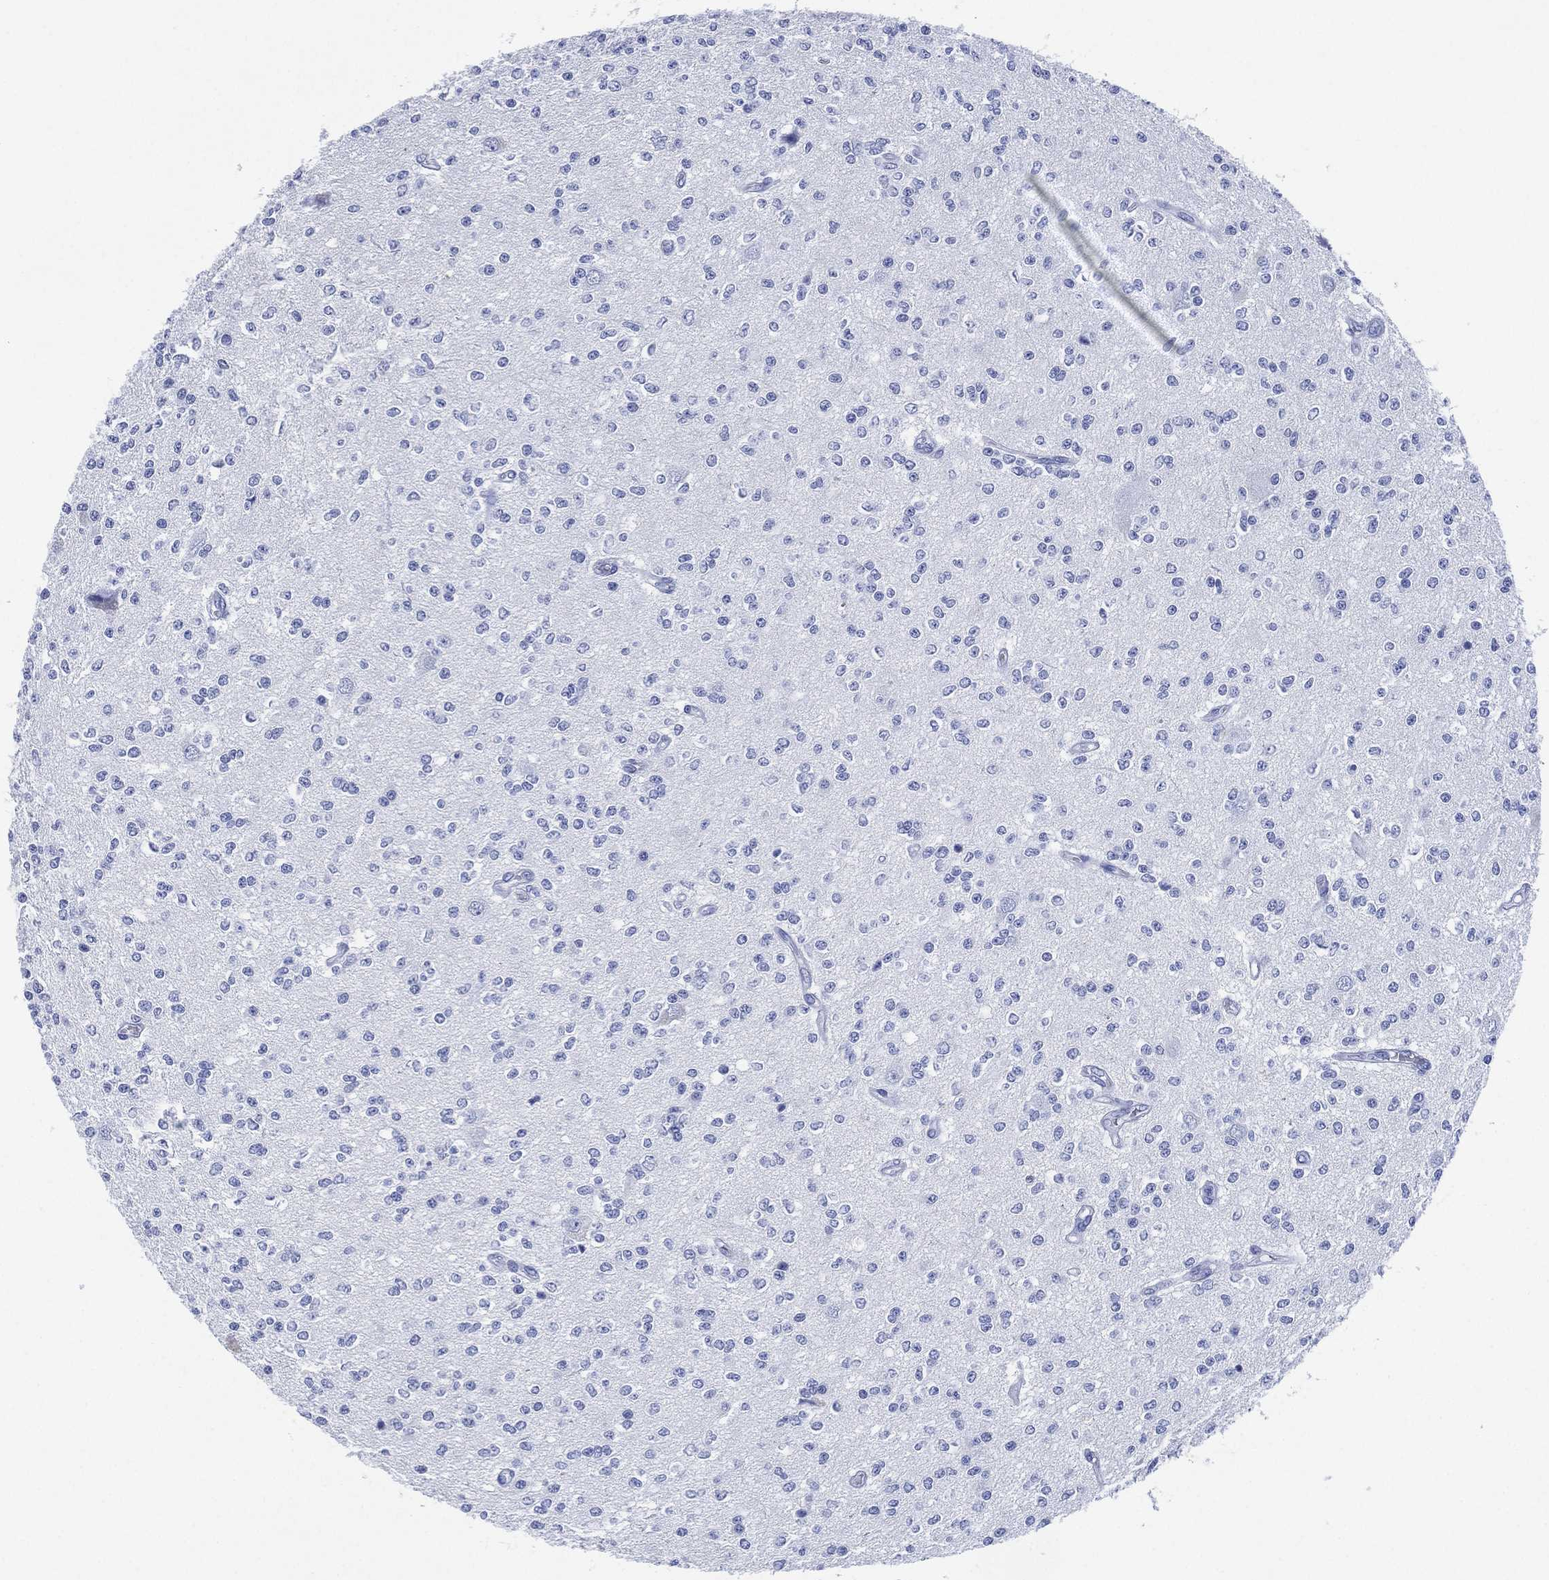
{"staining": {"intensity": "negative", "quantity": "none", "location": "none"}, "tissue": "glioma", "cell_type": "Tumor cells", "image_type": "cancer", "snomed": [{"axis": "morphology", "description": "Glioma, malignant, Low grade"}, {"axis": "topography", "description": "Brain"}], "caption": "An image of glioma stained for a protein shows no brown staining in tumor cells. (DAB (3,3'-diaminobenzidine) IHC with hematoxylin counter stain).", "gene": "SIGLECL1", "patient": {"sex": "male", "age": 67}}